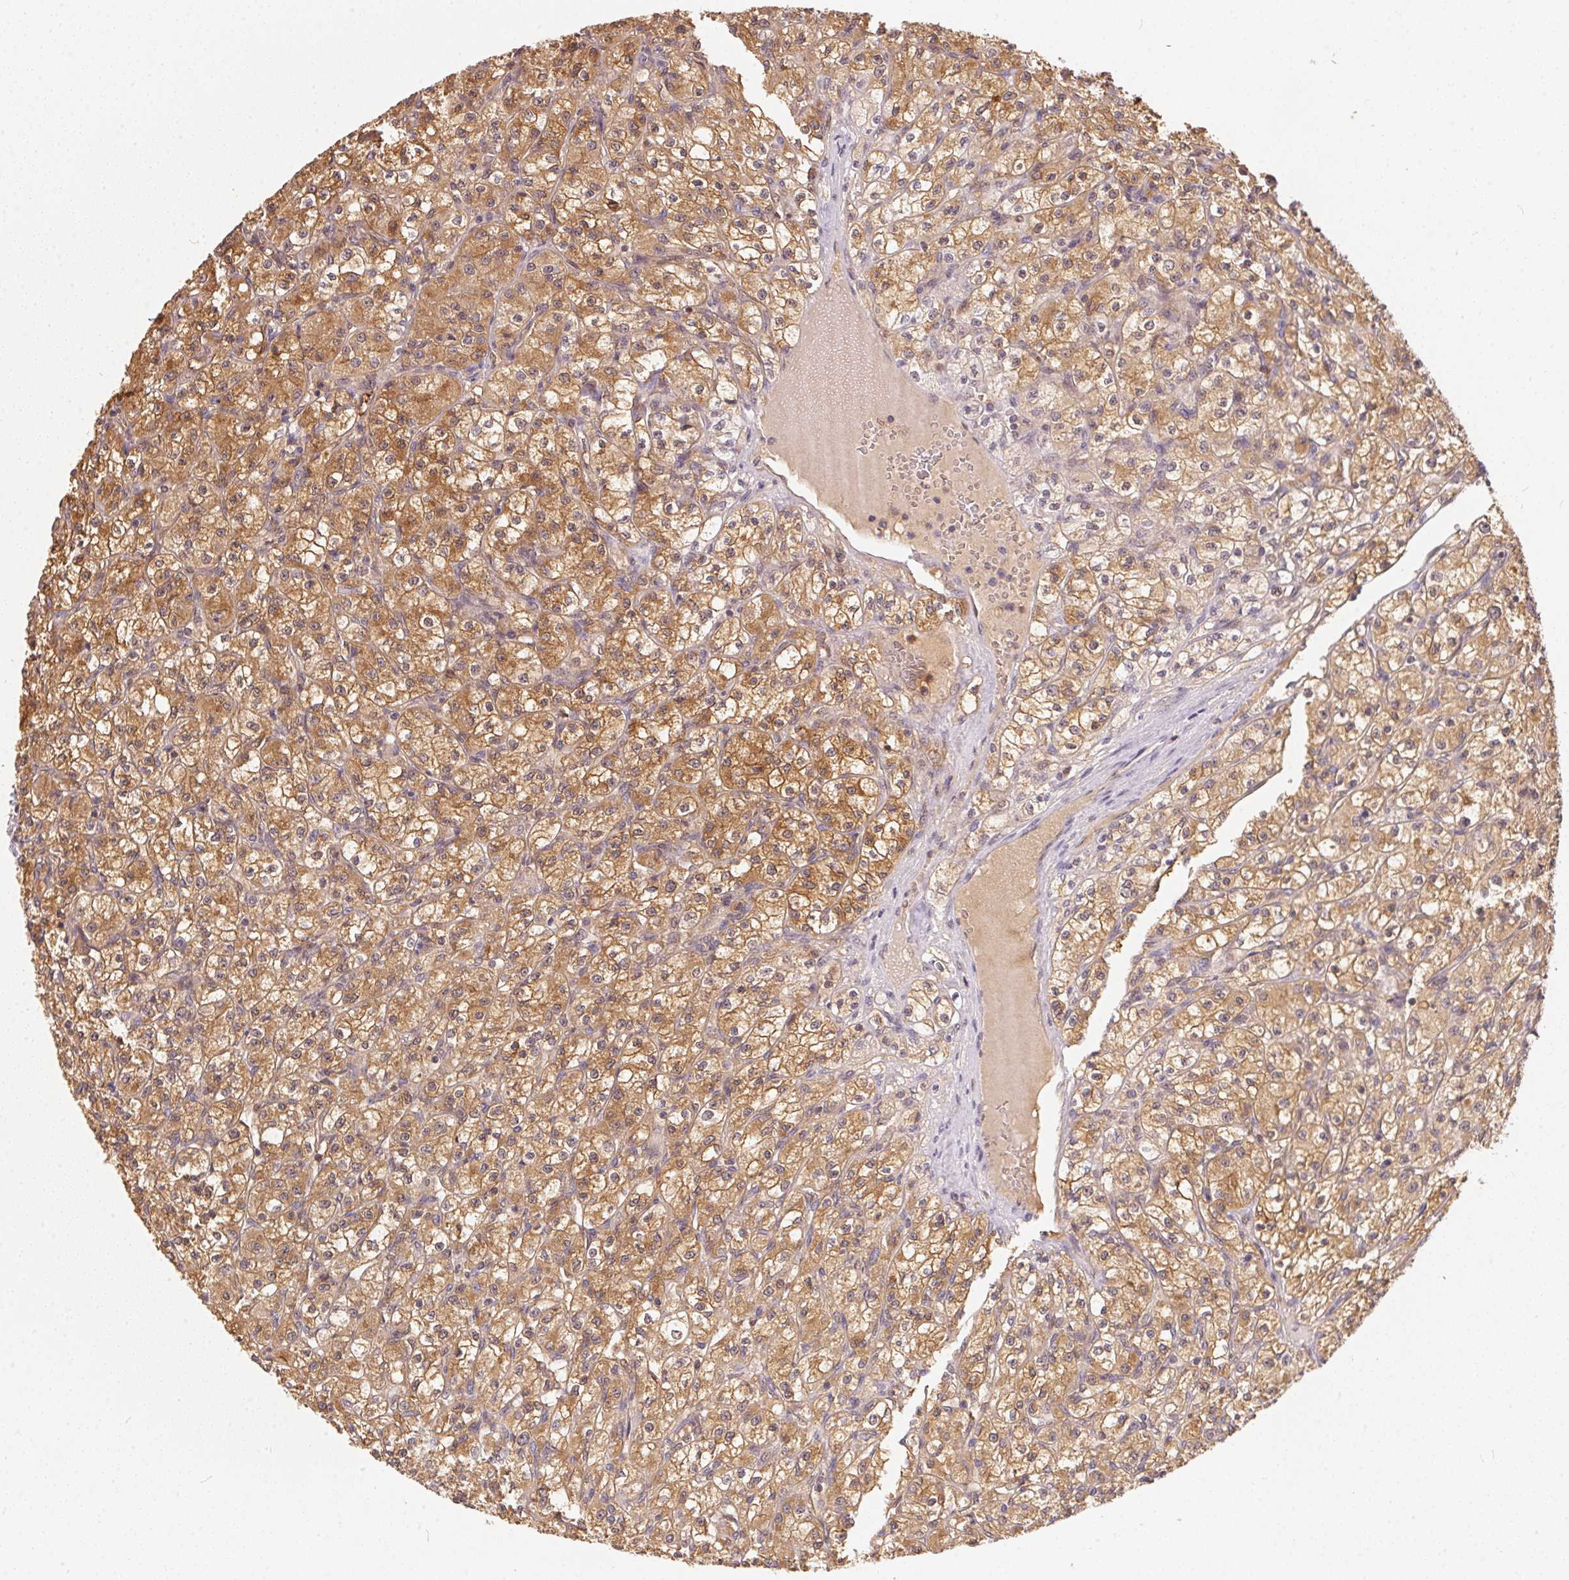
{"staining": {"intensity": "moderate", "quantity": ">75%", "location": "cytoplasmic/membranous"}, "tissue": "renal cancer", "cell_type": "Tumor cells", "image_type": "cancer", "snomed": [{"axis": "morphology", "description": "Adenocarcinoma, NOS"}, {"axis": "topography", "description": "Kidney"}], "caption": "Immunohistochemistry (DAB (3,3'-diaminobenzidine)) staining of renal cancer (adenocarcinoma) shows moderate cytoplasmic/membranous protein expression in about >75% of tumor cells.", "gene": "BLMH", "patient": {"sex": "female", "age": 70}}